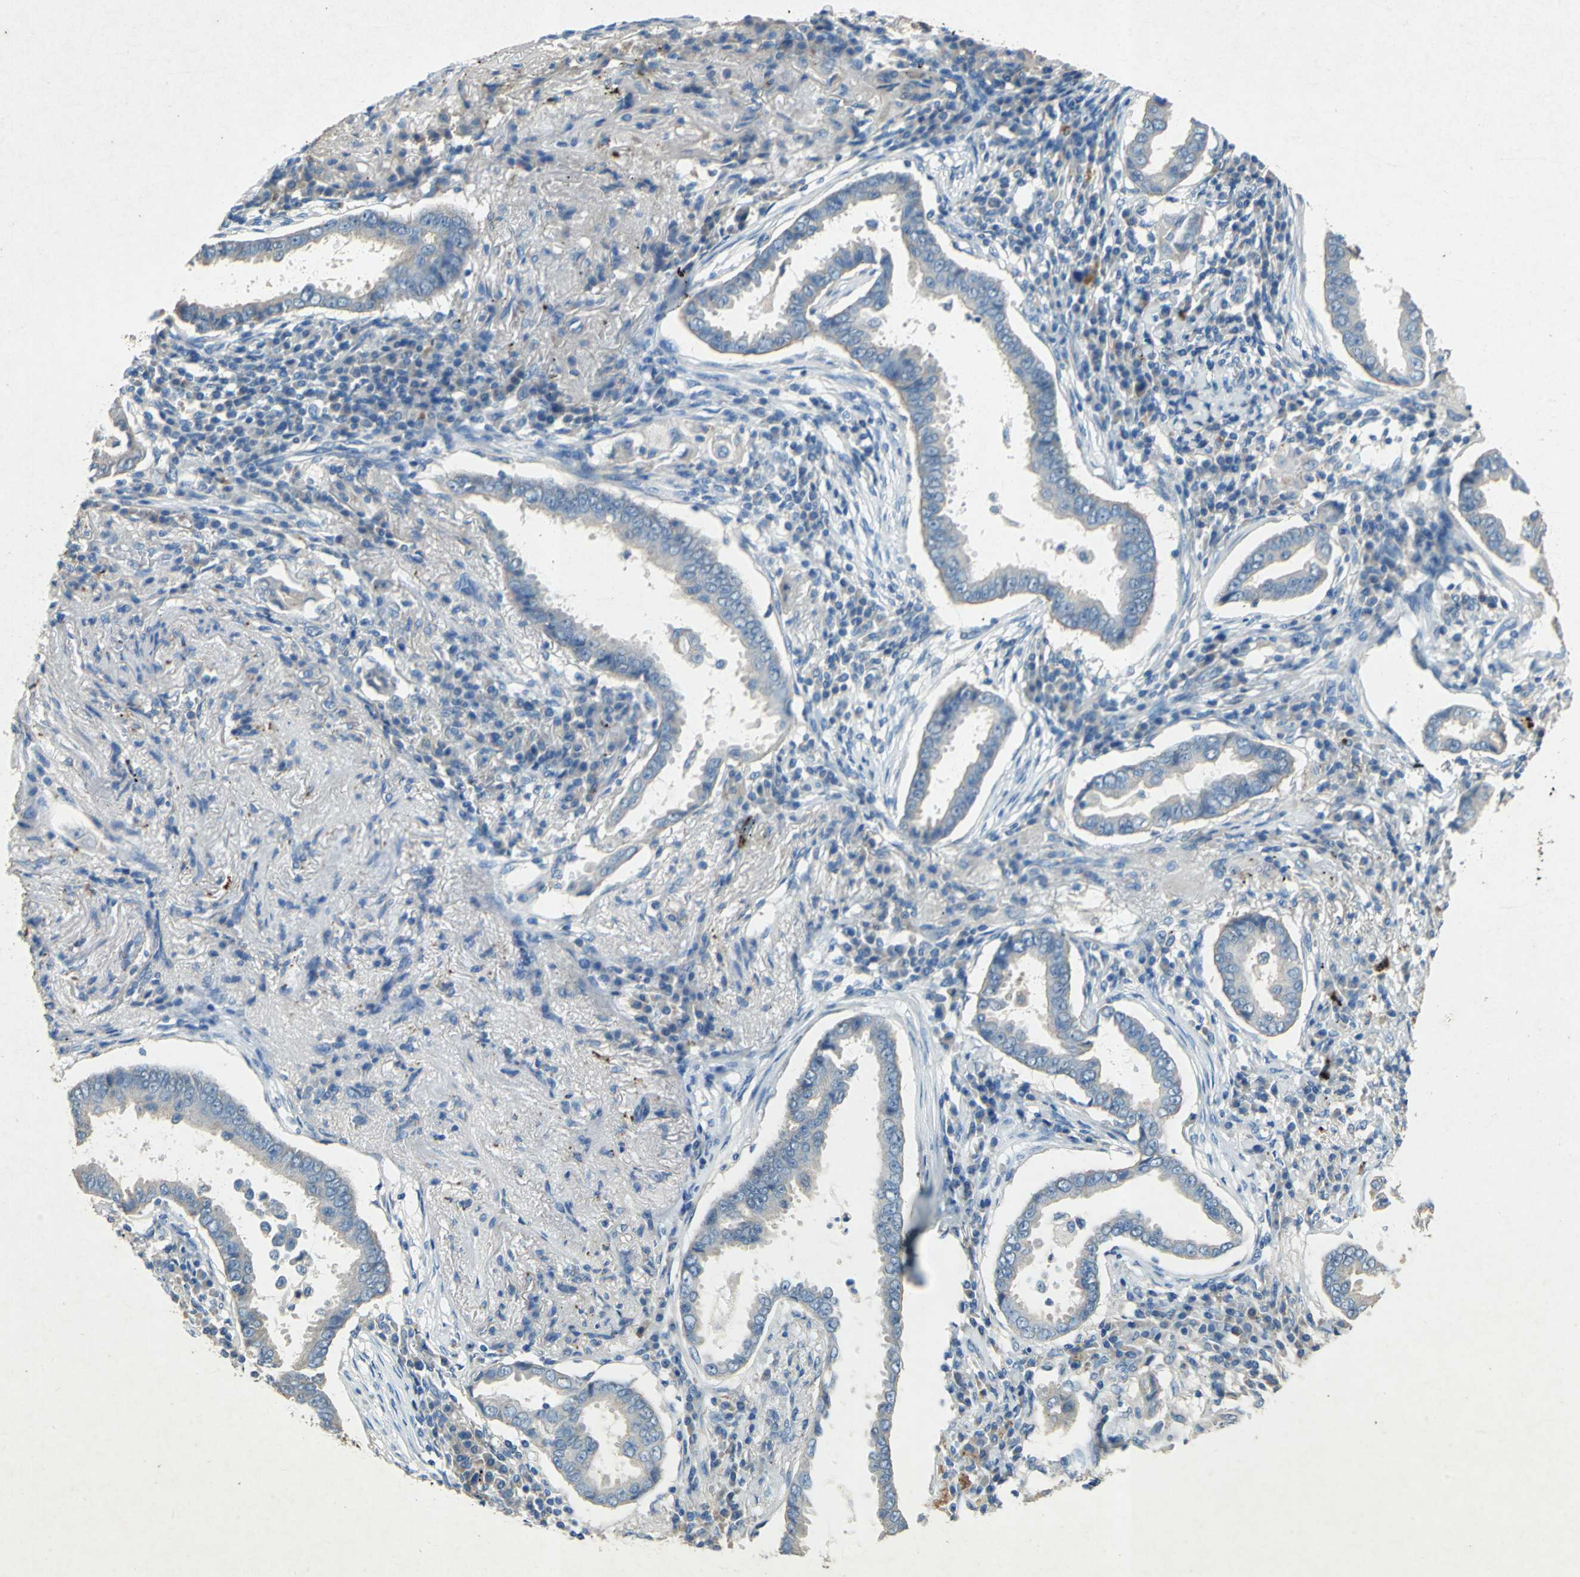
{"staining": {"intensity": "weak", "quantity": ">75%", "location": "cytoplasmic/membranous"}, "tissue": "lung cancer", "cell_type": "Tumor cells", "image_type": "cancer", "snomed": [{"axis": "morphology", "description": "Normal tissue, NOS"}, {"axis": "morphology", "description": "Inflammation, NOS"}, {"axis": "morphology", "description": "Adenocarcinoma, NOS"}, {"axis": "topography", "description": "Lung"}], "caption": "IHC image of neoplastic tissue: human lung adenocarcinoma stained using immunohistochemistry (IHC) shows low levels of weak protein expression localized specifically in the cytoplasmic/membranous of tumor cells, appearing as a cytoplasmic/membranous brown color.", "gene": "ADAMTS5", "patient": {"sex": "female", "age": 64}}